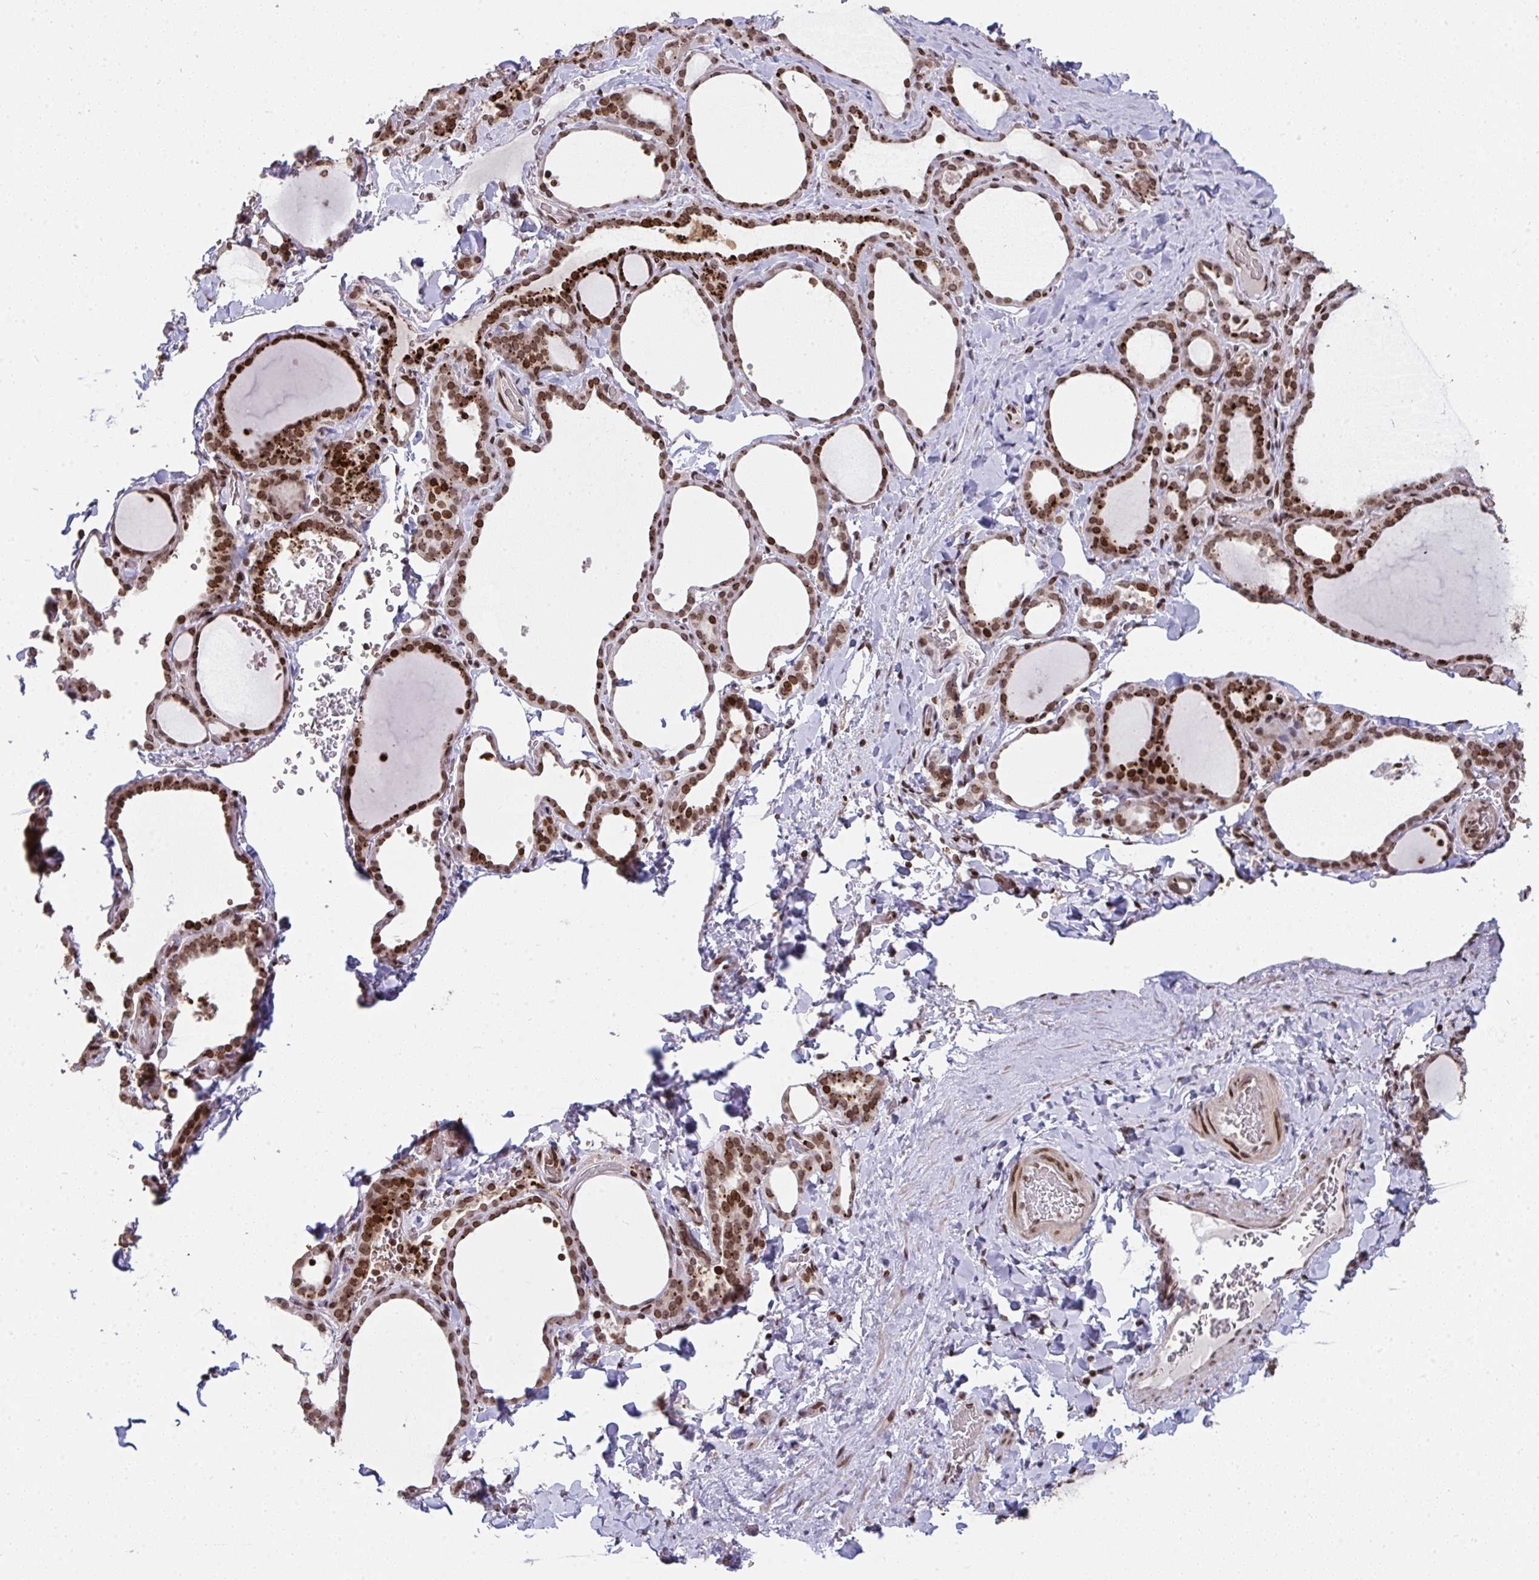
{"staining": {"intensity": "strong", "quantity": ">75%", "location": "cytoplasmic/membranous,nuclear"}, "tissue": "thyroid gland", "cell_type": "Glandular cells", "image_type": "normal", "snomed": [{"axis": "morphology", "description": "Normal tissue, NOS"}, {"axis": "topography", "description": "Thyroid gland"}], "caption": "Strong cytoplasmic/membranous,nuclear protein positivity is identified in approximately >75% of glandular cells in thyroid gland.", "gene": "NIP7", "patient": {"sex": "female", "age": 22}}